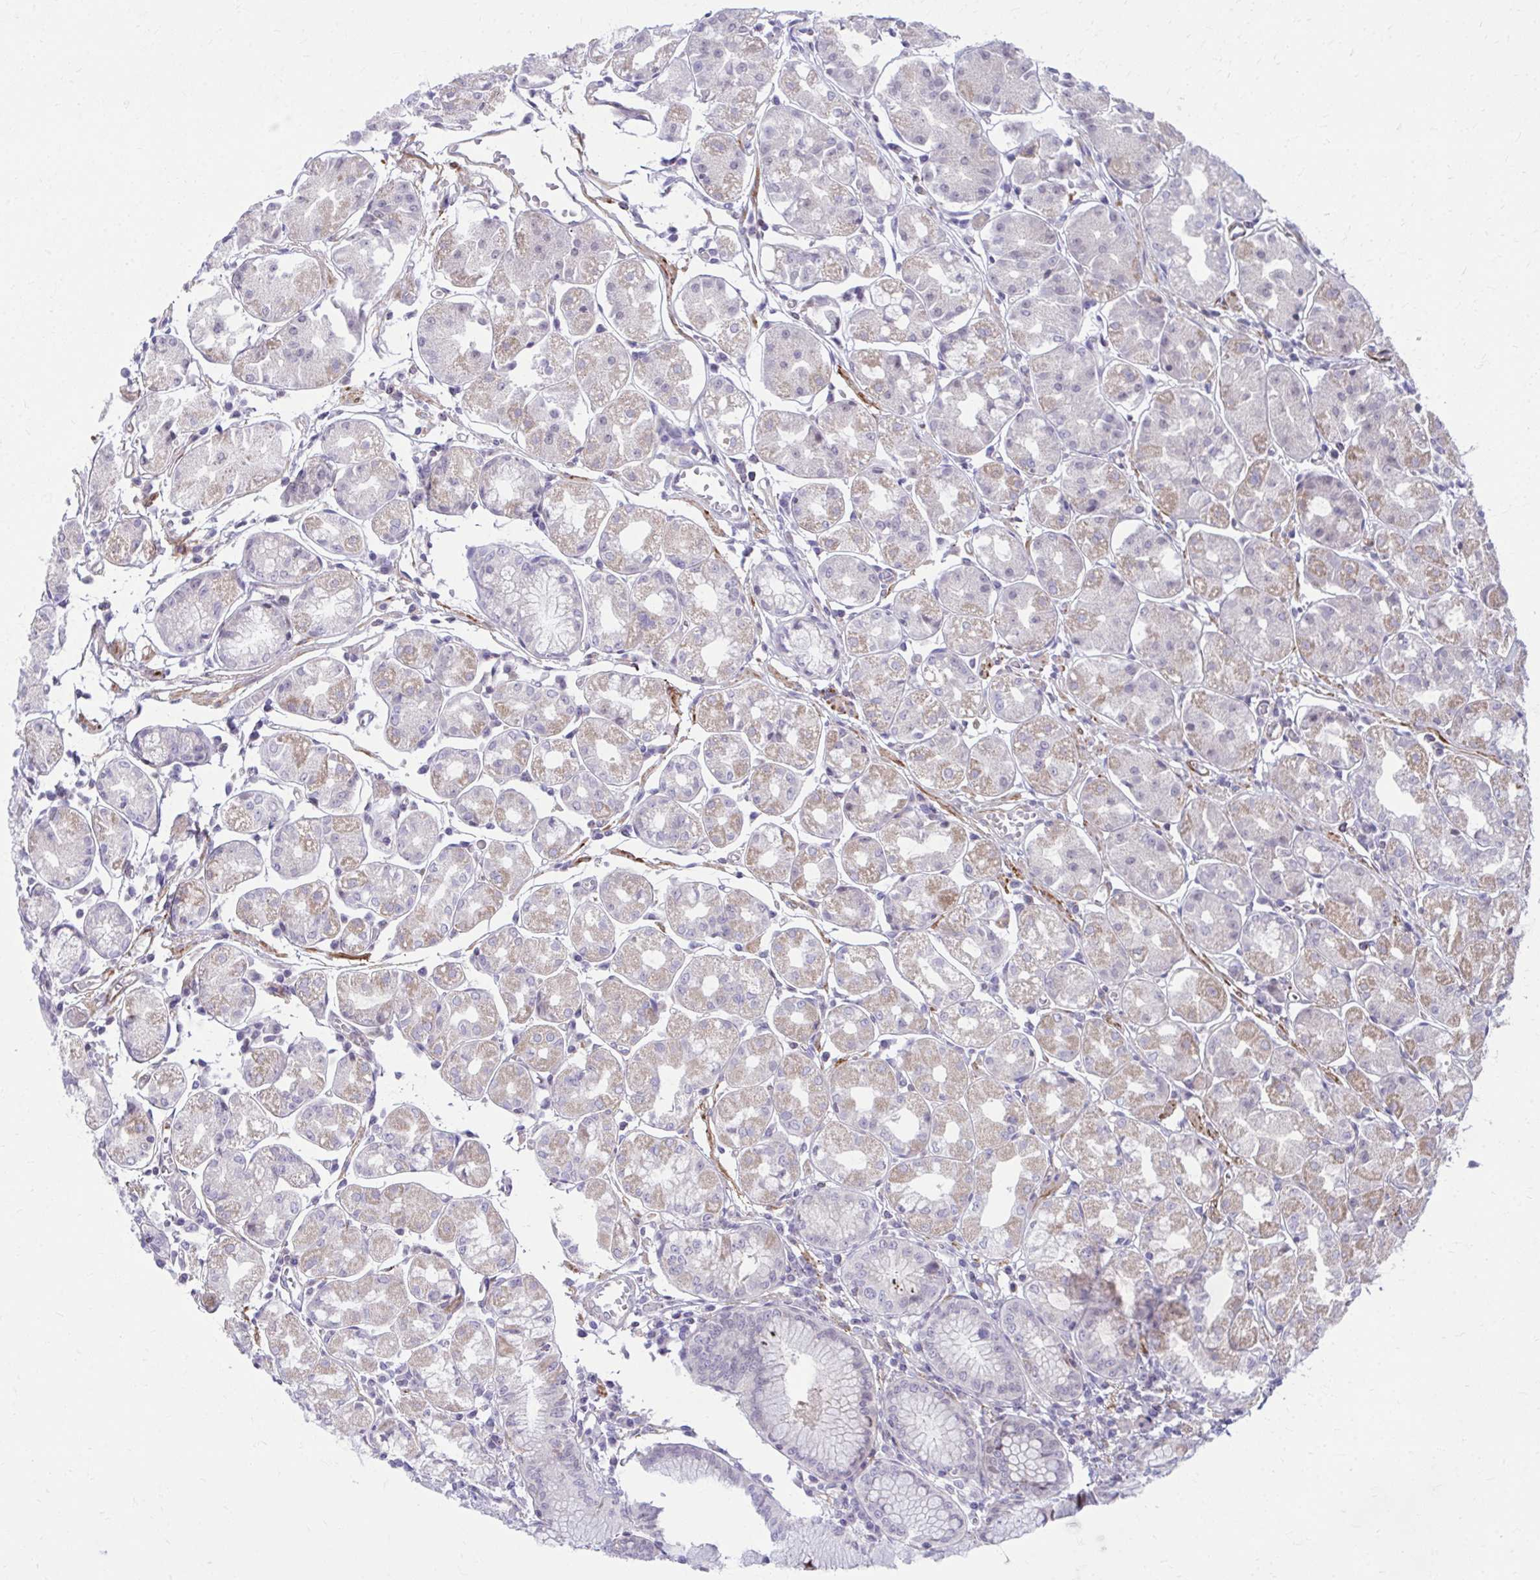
{"staining": {"intensity": "weak", "quantity": "25%-75%", "location": "cytoplasmic/membranous"}, "tissue": "stomach", "cell_type": "Glandular cells", "image_type": "normal", "snomed": [{"axis": "morphology", "description": "Normal tissue, NOS"}, {"axis": "topography", "description": "Stomach"}], "caption": "Immunohistochemistry micrograph of benign human stomach stained for a protein (brown), which shows low levels of weak cytoplasmic/membranous positivity in approximately 25%-75% of glandular cells.", "gene": "OR7A5", "patient": {"sex": "male", "age": 55}}